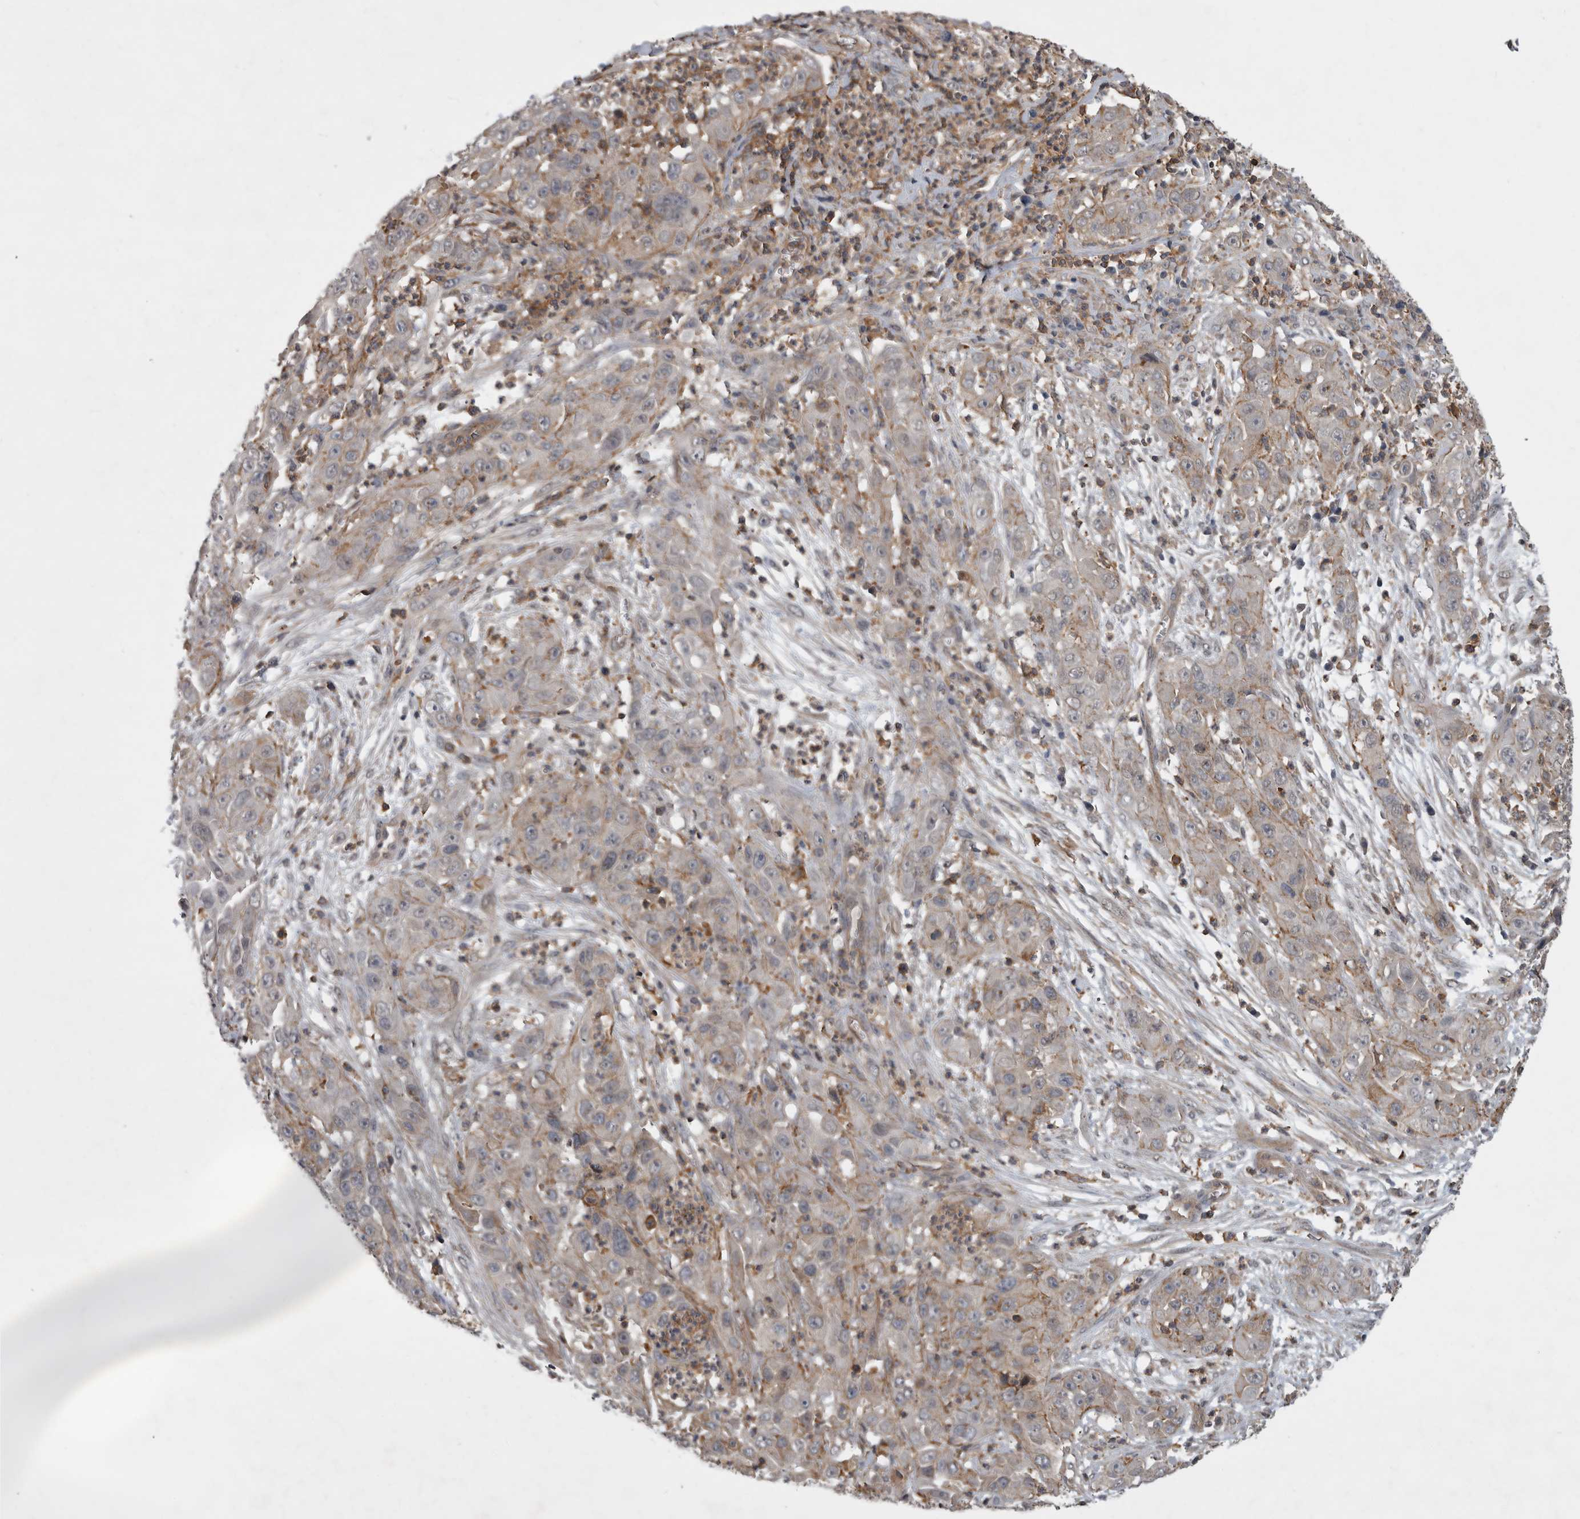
{"staining": {"intensity": "negative", "quantity": "none", "location": "none"}, "tissue": "cervical cancer", "cell_type": "Tumor cells", "image_type": "cancer", "snomed": [{"axis": "morphology", "description": "Squamous cell carcinoma, NOS"}, {"axis": "topography", "description": "Cervix"}], "caption": "This is an IHC histopathology image of human cervical squamous cell carcinoma. There is no positivity in tumor cells.", "gene": "SPATA48", "patient": {"sex": "female", "age": 32}}